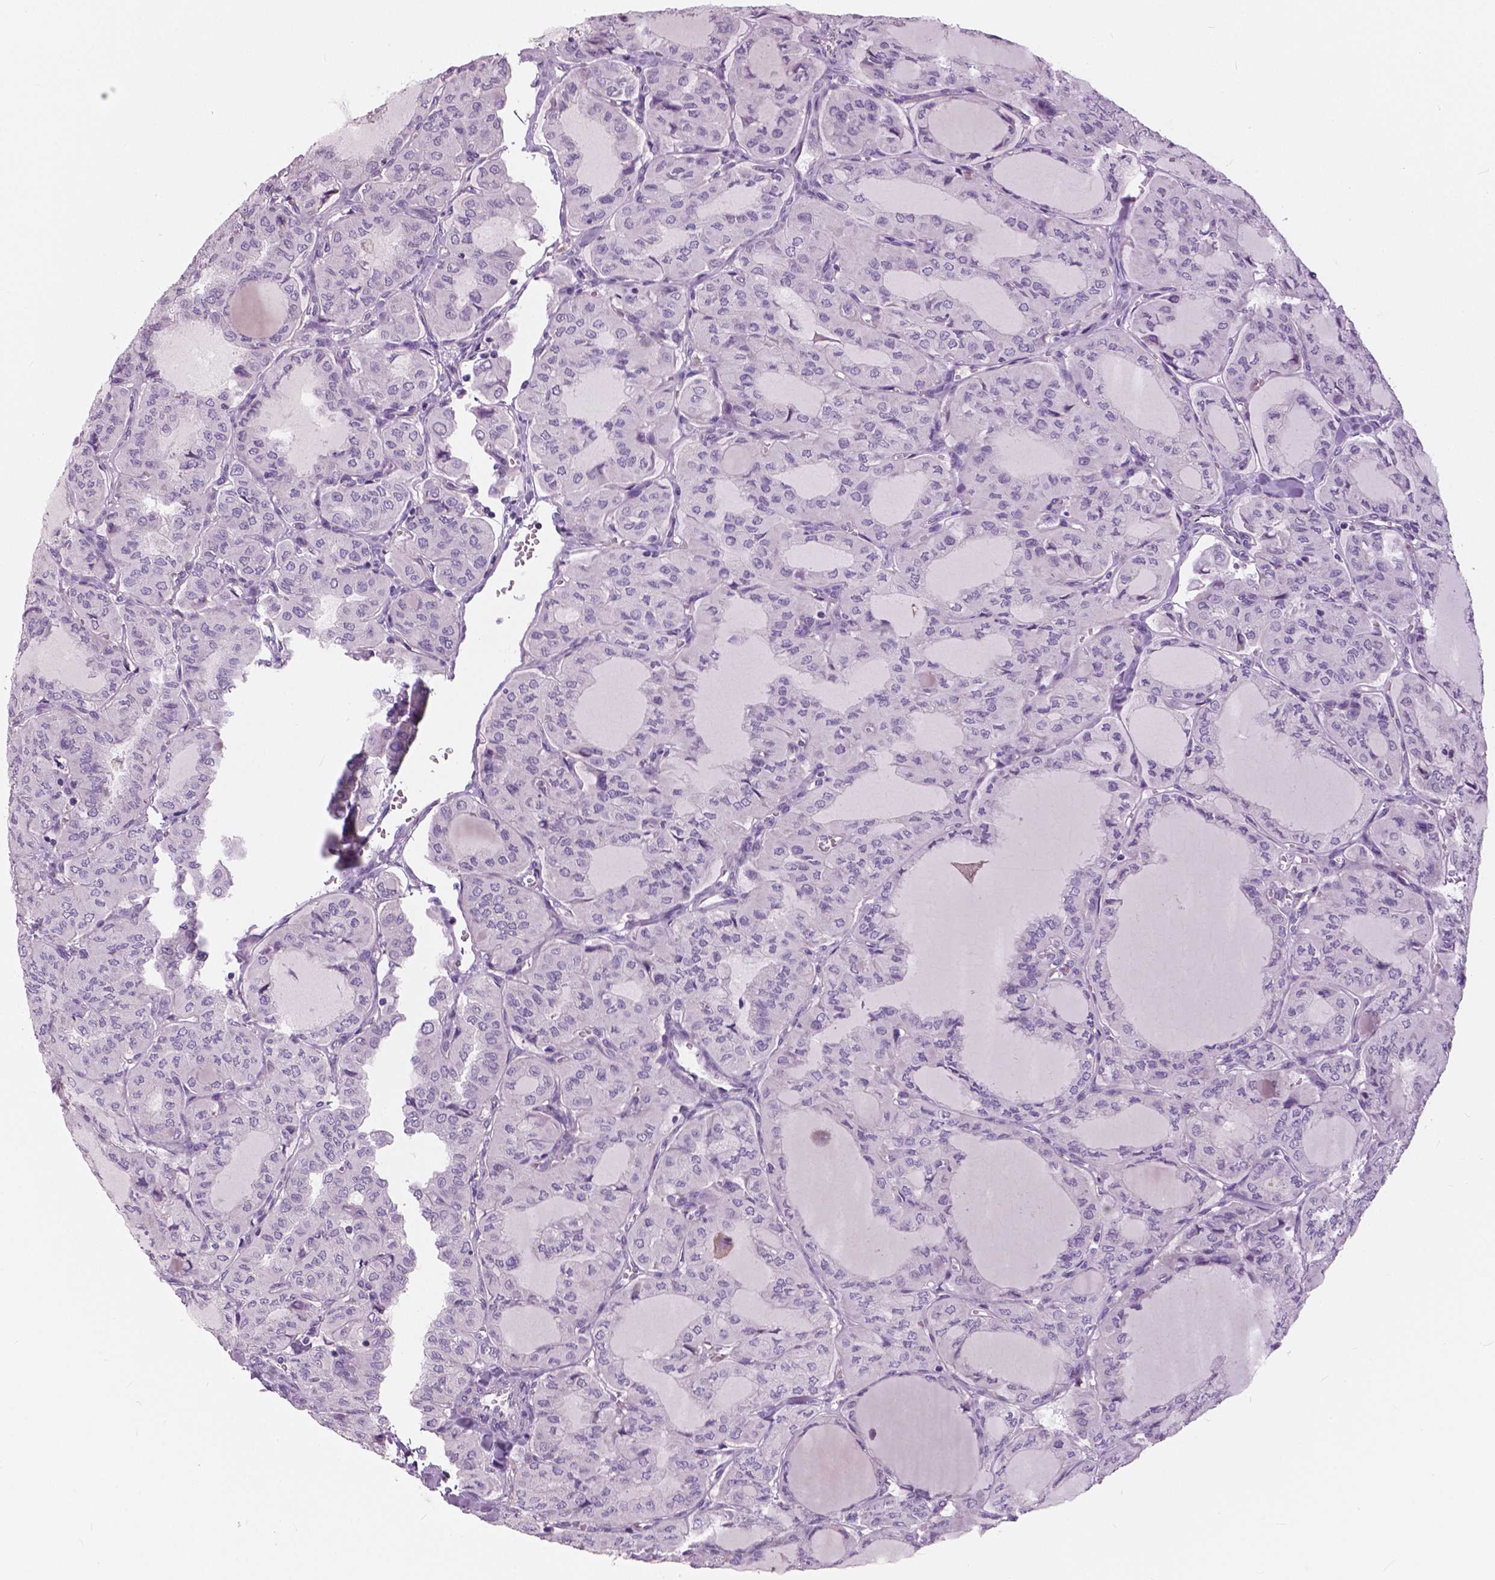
{"staining": {"intensity": "negative", "quantity": "none", "location": "none"}, "tissue": "thyroid cancer", "cell_type": "Tumor cells", "image_type": "cancer", "snomed": [{"axis": "morphology", "description": "Papillary adenocarcinoma, NOS"}, {"axis": "topography", "description": "Thyroid gland"}], "caption": "The micrograph shows no significant staining in tumor cells of thyroid cancer (papillary adenocarcinoma).", "gene": "SERPINI1", "patient": {"sex": "male", "age": 20}}